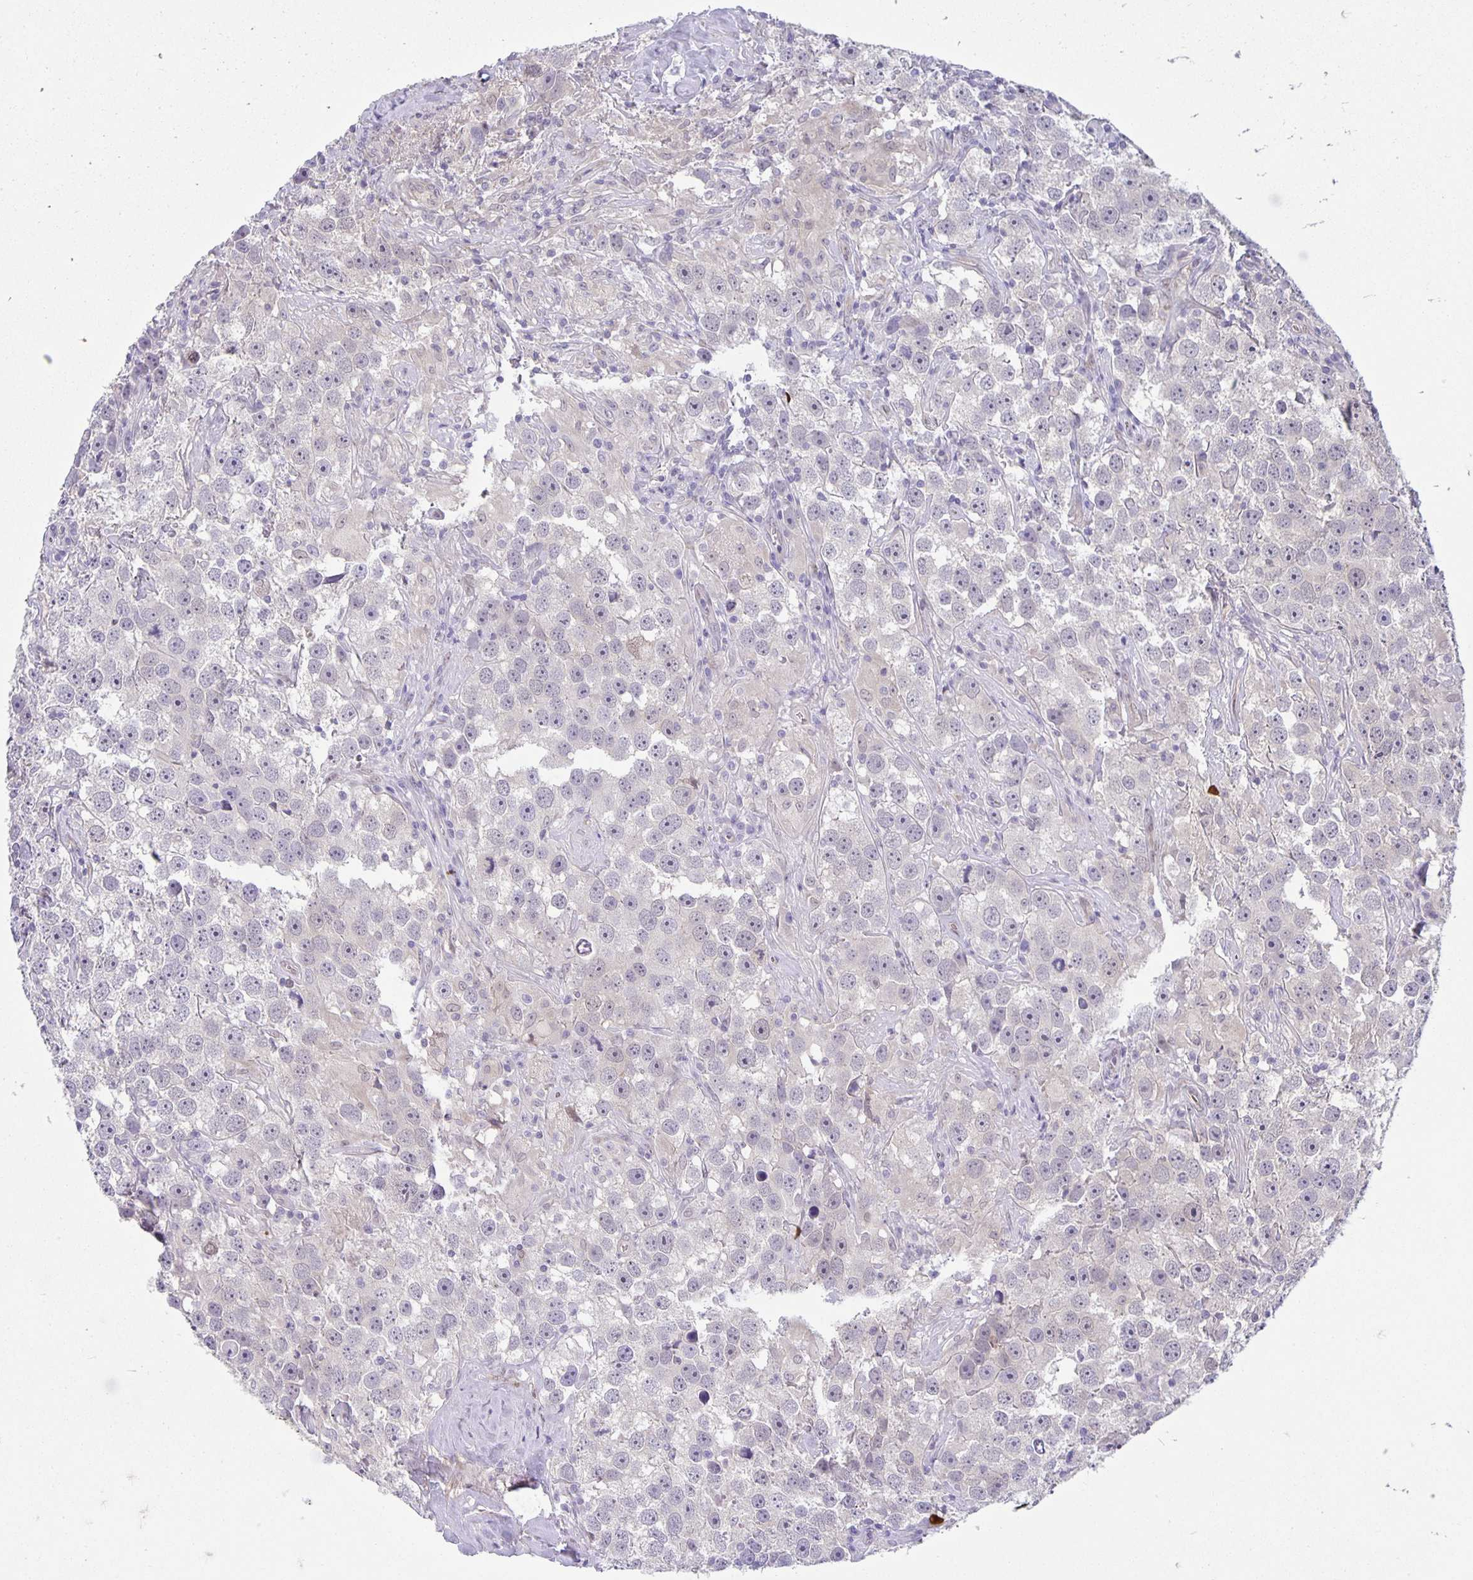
{"staining": {"intensity": "negative", "quantity": "none", "location": "none"}, "tissue": "testis cancer", "cell_type": "Tumor cells", "image_type": "cancer", "snomed": [{"axis": "morphology", "description": "Seminoma, NOS"}, {"axis": "topography", "description": "Testis"}], "caption": "Tumor cells show no significant protein staining in testis cancer (seminoma). (DAB immunohistochemistry (IHC), high magnification).", "gene": "TAX1BP3", "patient": {"sex": "male", "age": 49}}